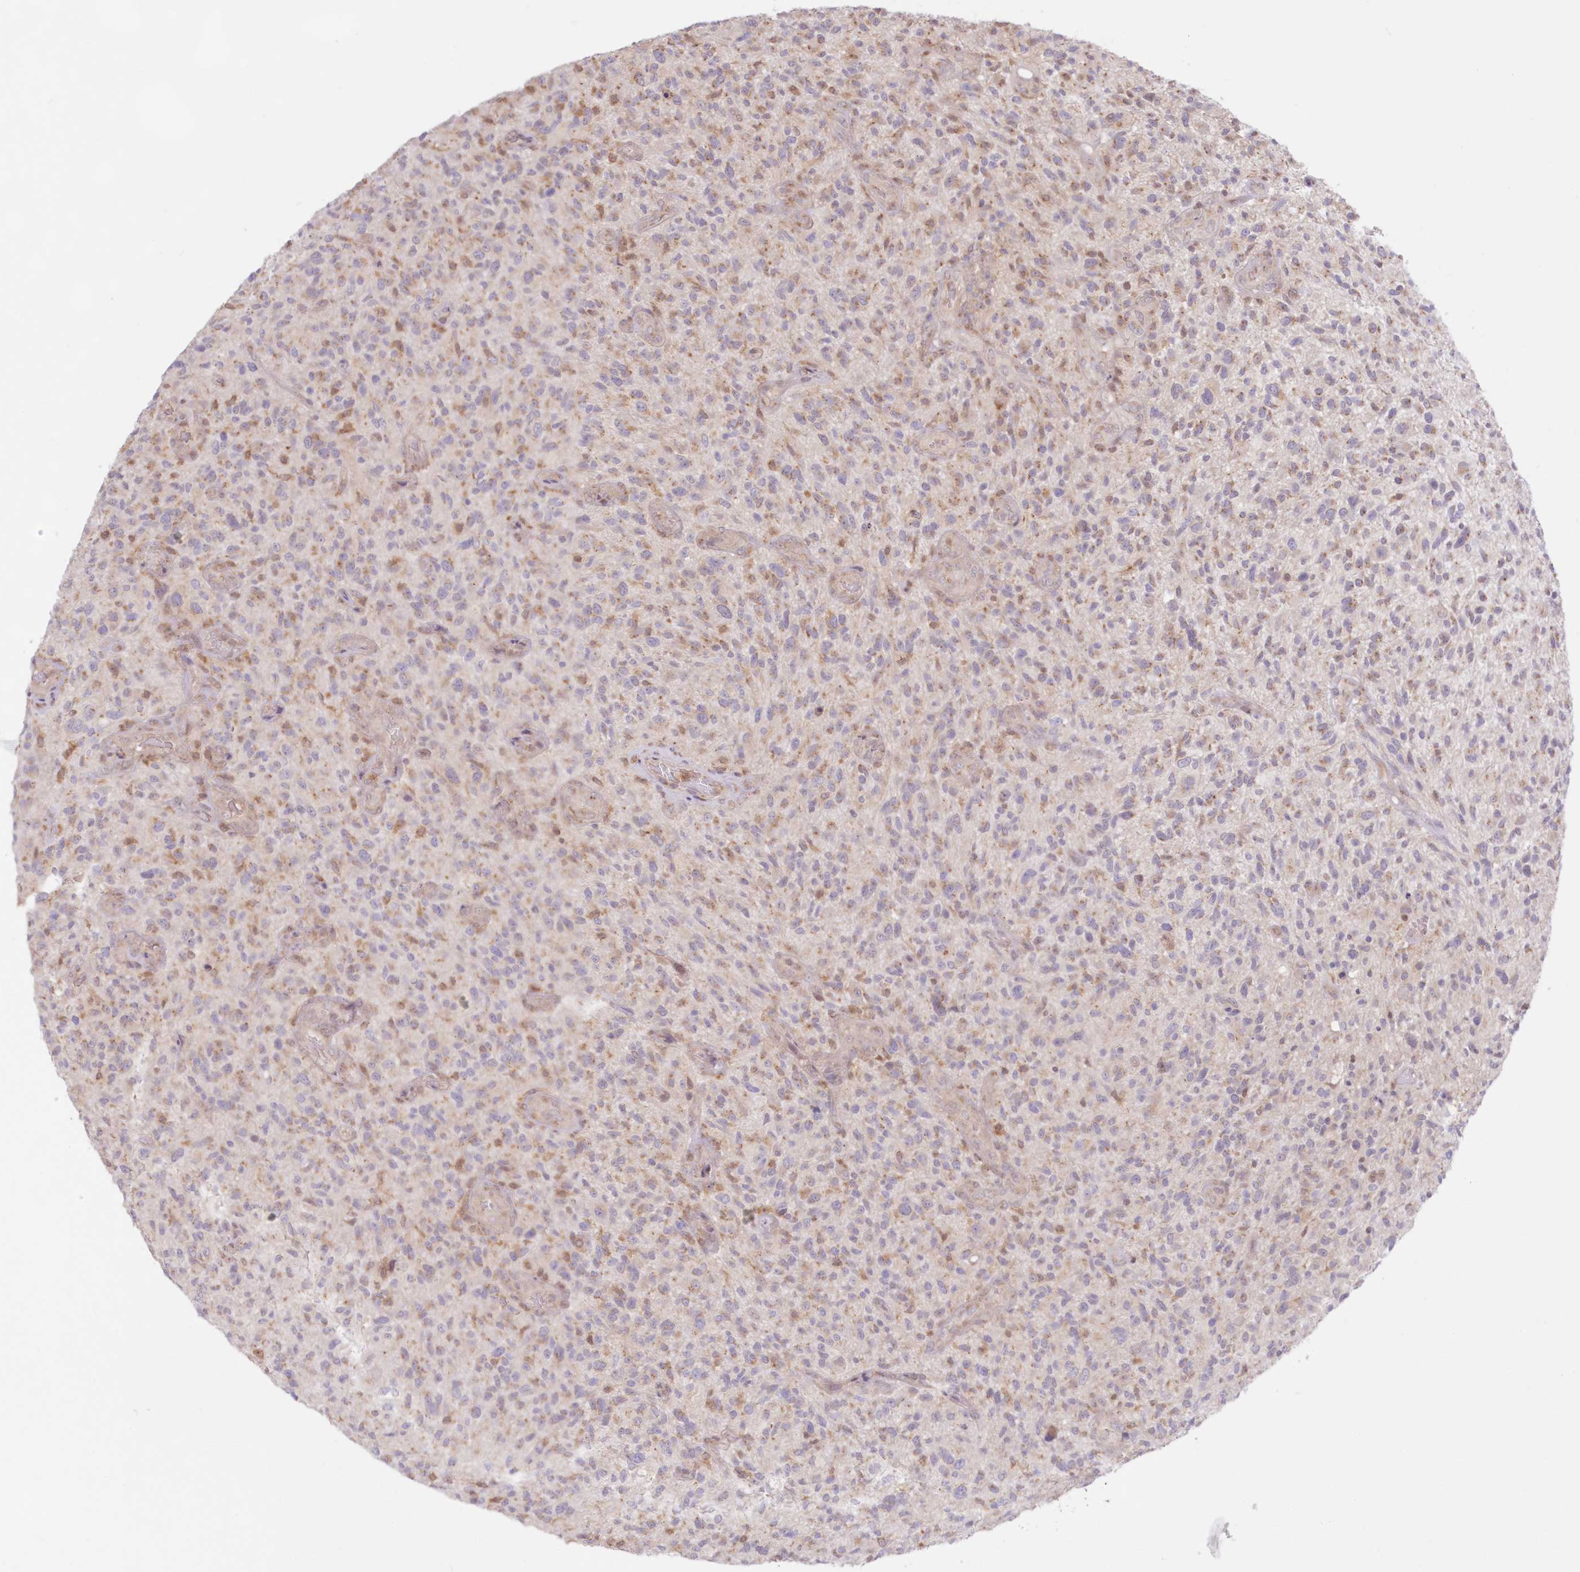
{"staining": {"intensity": "weak", "quantity": "25%-75%", "location": "cytoplasmic/membranous"}, "tissue": "glioma", "cell_type": "Tumor cells", "image_type": "cancer", "snomed": [{"axis": "morphology", "description": "Glioma, malignant, High grade"}, {"axis": "topography", "description": "Brain"}], "caption": "There is low levels of weak cytoplasmic/membranous positivity in tumor cells of glioma, as demonstrated by immunohistochemical staining (brown color).", "gene": "RNPEP", "patient": {"sex": "male", "age": 47}}